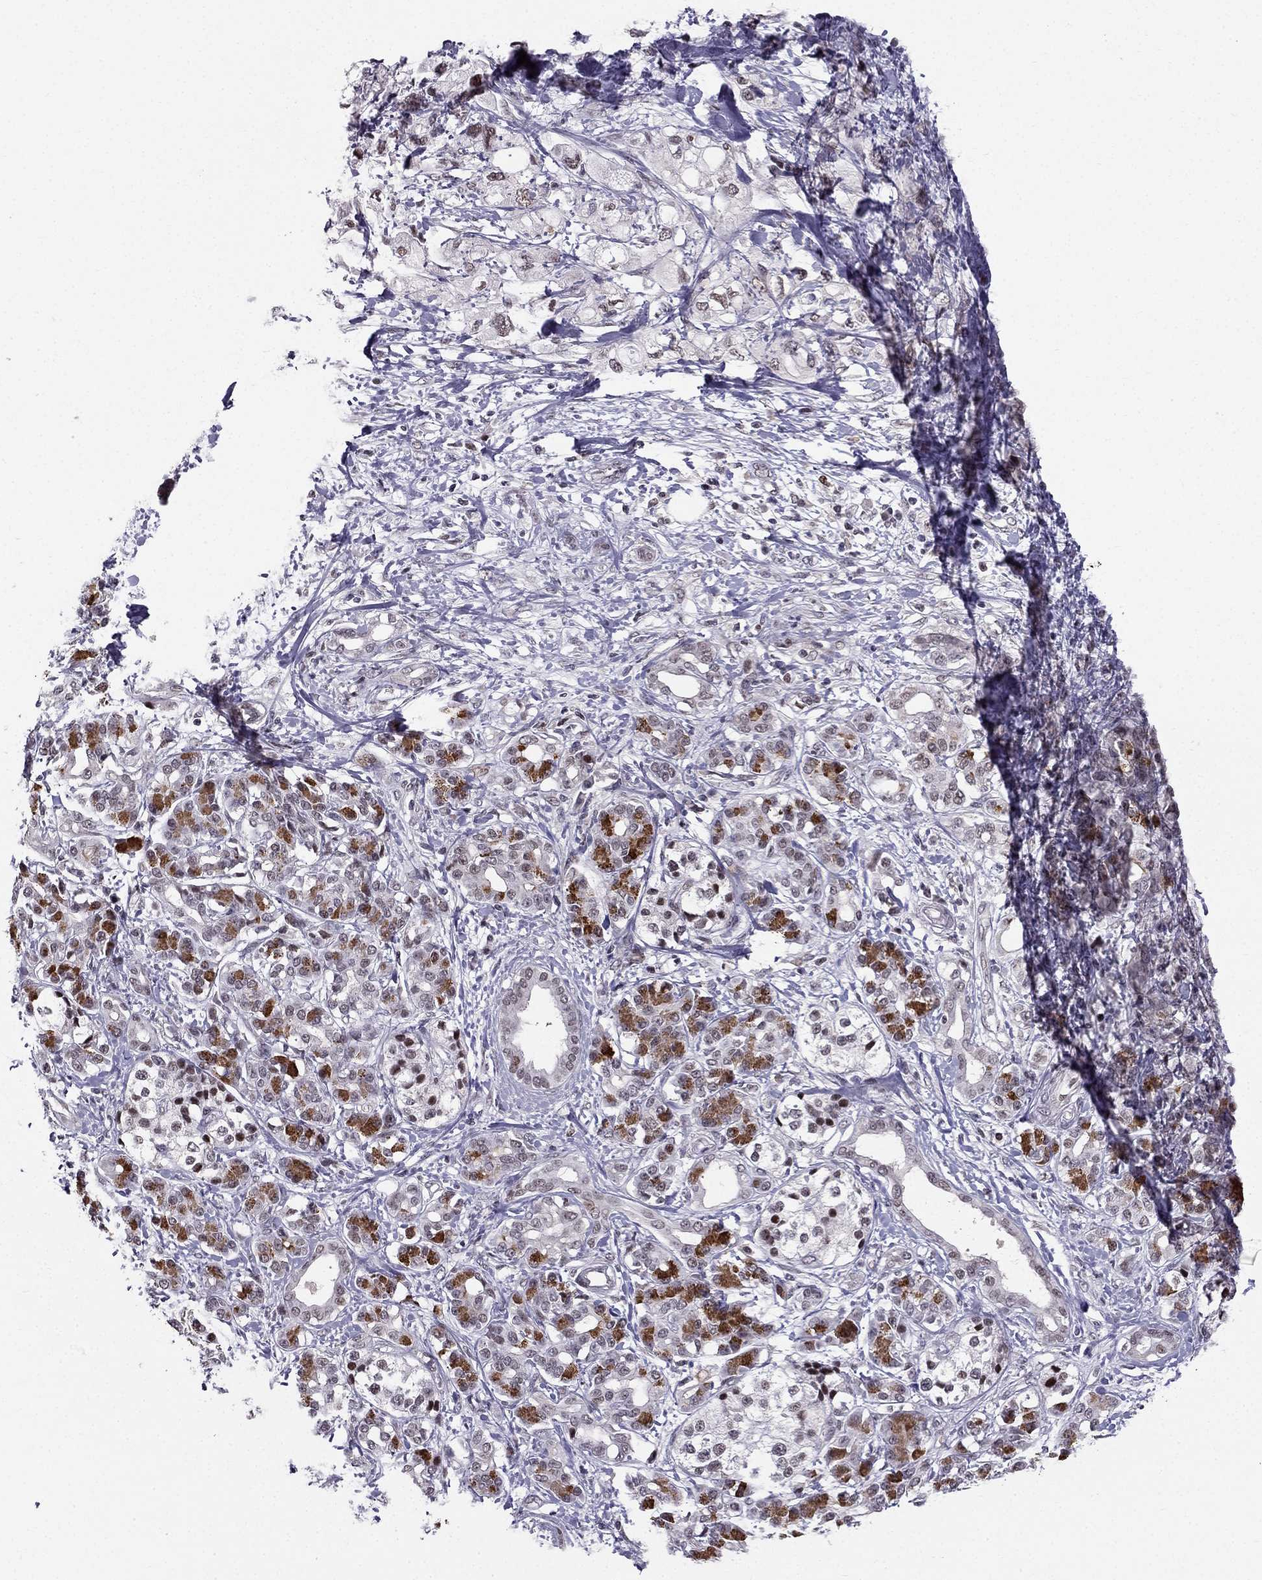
{"staining": {"intensity": "negative", "quantity": "none", "location": "none"}, "tissue": "pancreatic cancer", "cell_type": "Tumor cells", "image_type": "cancer", "snomed": [{"axis": "morphology", "description": "Adenocarcinoma, NOS"}, {"axis": "topography", "description": "Pancreas"}], "caption": "An immunohistochemistry image of pancreatic adenocarcinoma is shown. There is no staining in tumor cells of pancreatic adenocarcinoma.", "gene": "RPRD2", "patient": {"sex": "female", "age": 56}}